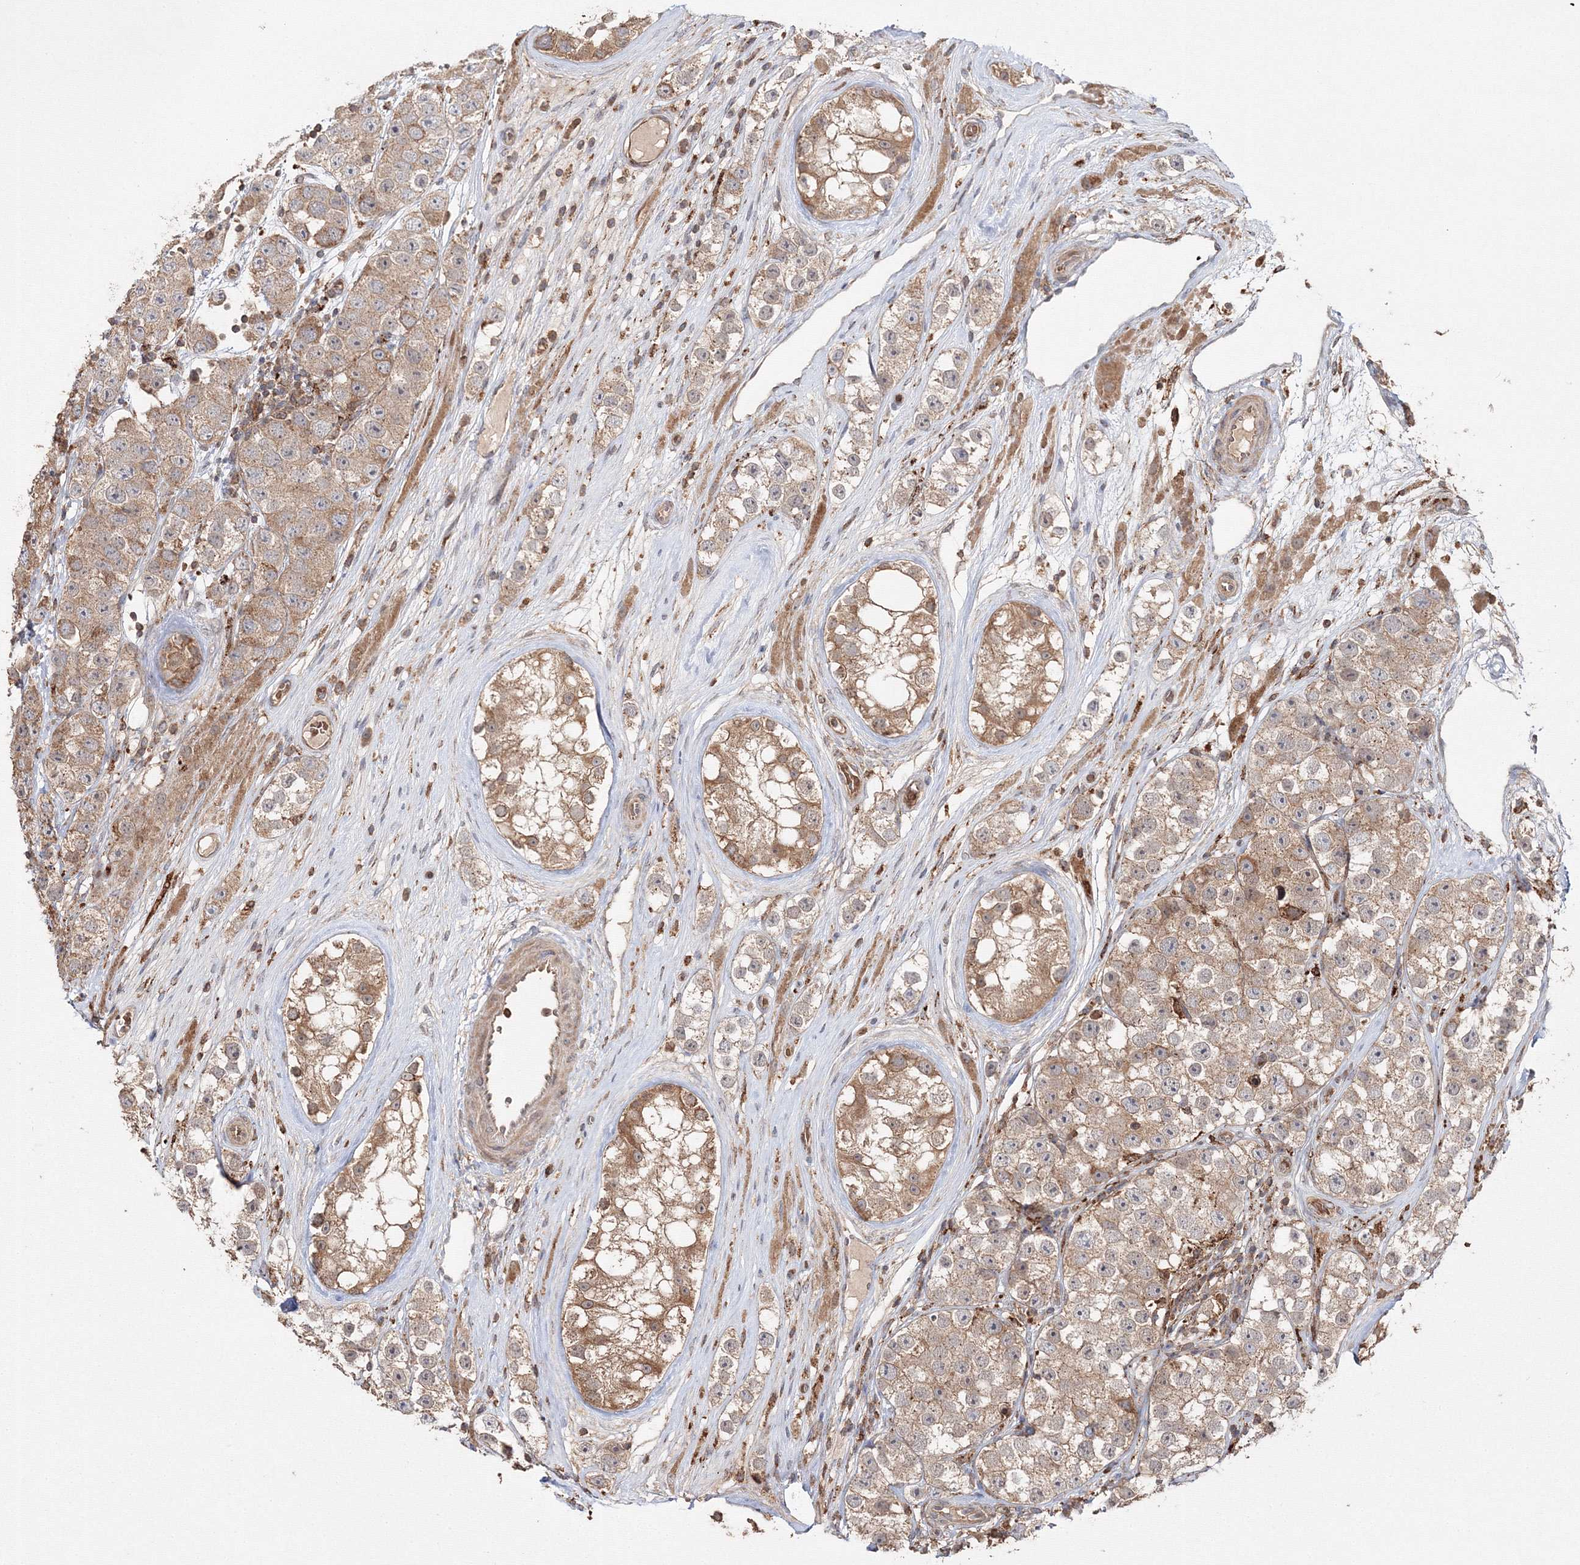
{"staining": {"intensity": "moderate", "quantity": ">75%", "location": "cytoplasmic/membranous"}, "tissue": "testis cancer", "cell_type": "Tumor cells", "image_type": "cancer", "snomed": [{"axis": "morphology", "description": "Seminoma, NOS"}, {"axis": "topography", "description": "Testis"}], "caption": "Protein expression analysis of seminoma (testis) reveals moderate cytoplasmic/membranous positivity in approximately >75% of tumor cells.", "gene": "DDO", "patient": {"sex": "male", "age": 28}}